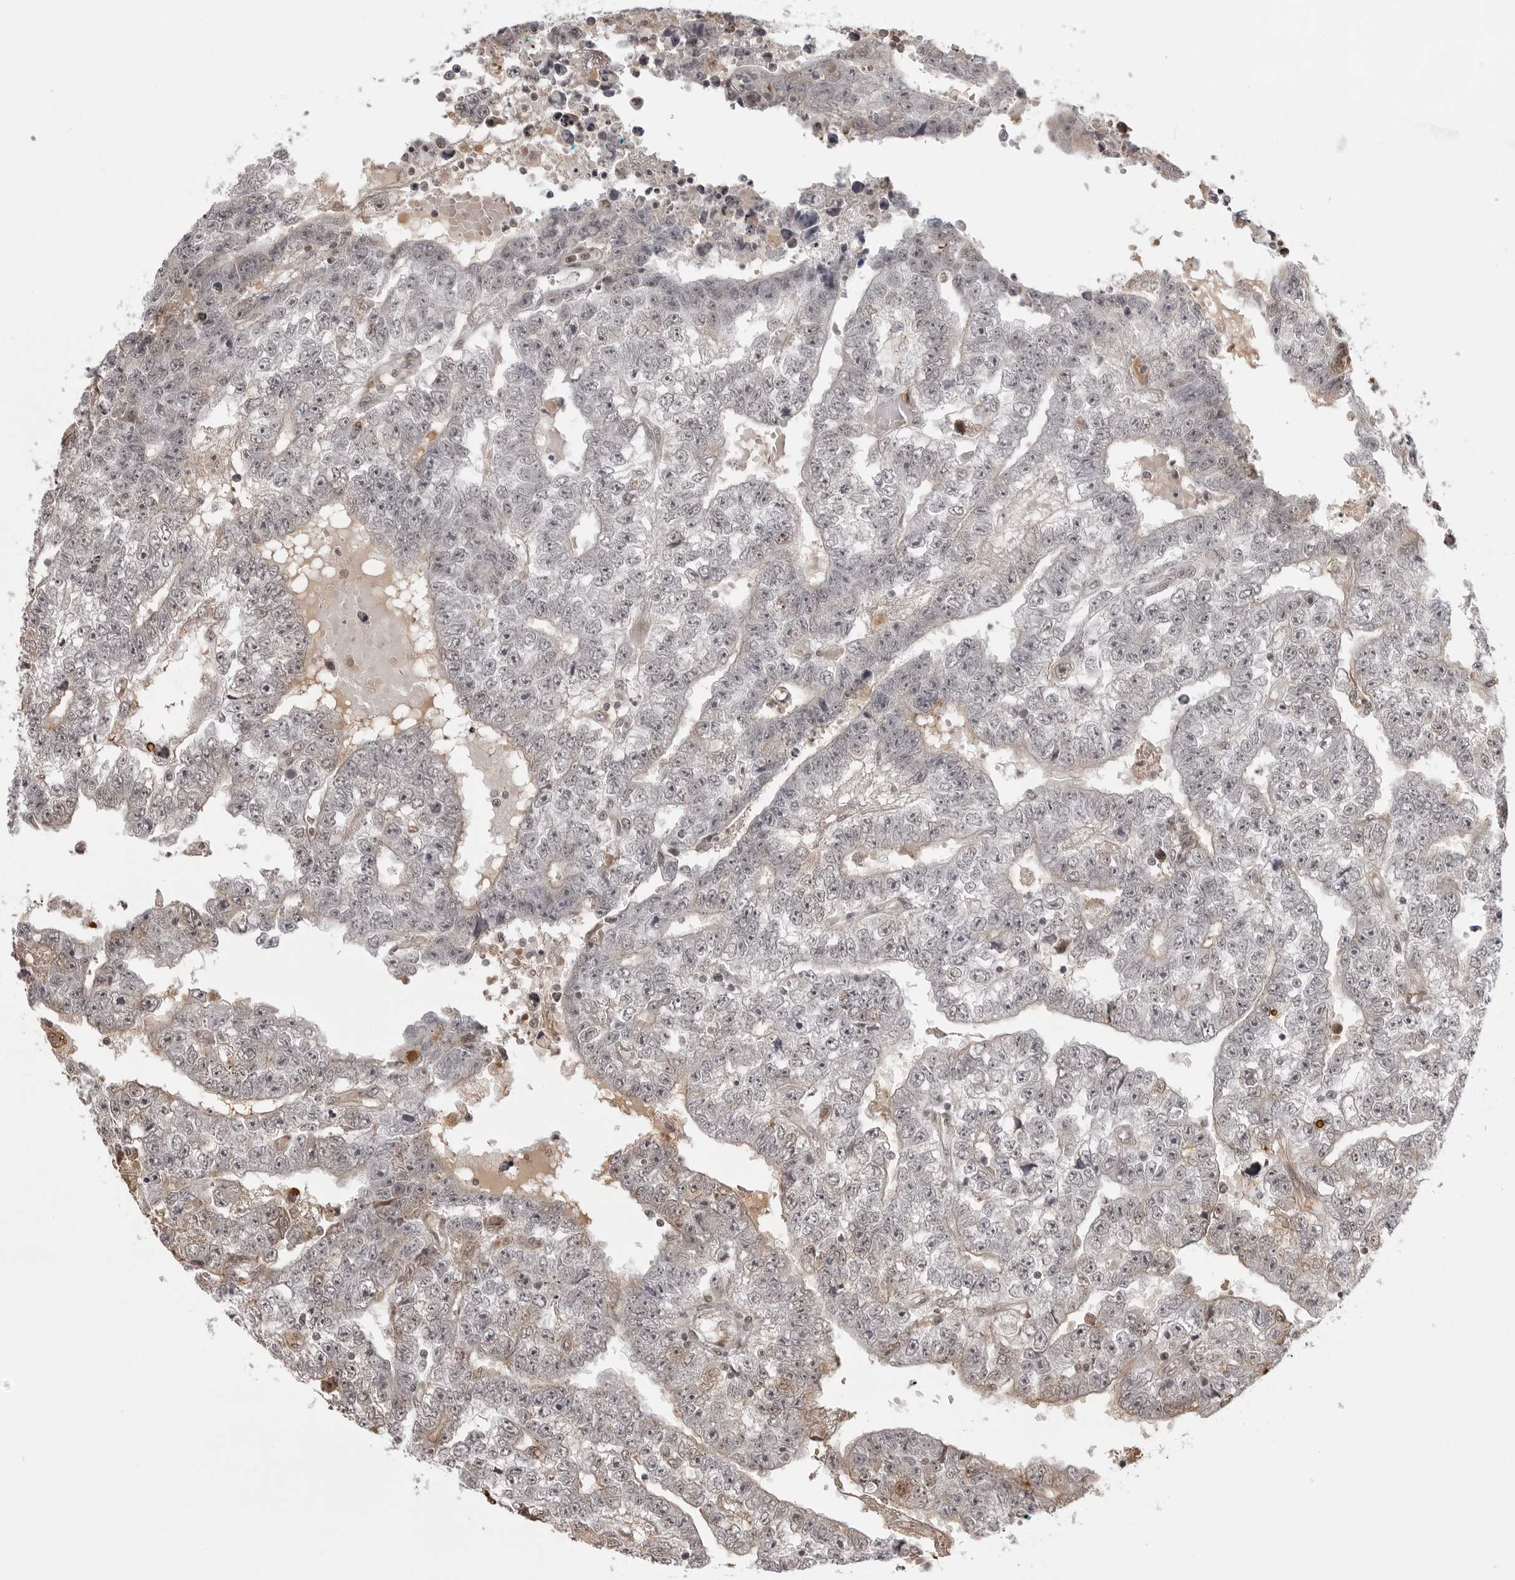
{"staining": {"intensity": "weak", "quantity": "<25%", "location": "cytoplasmic/membranous,nuclear"}, "tissue": "testis cancer", "cell_type": "Tumor cells", "image_type": "cancer", "snomed": [{"axis": "morphology", "description": "Carcinoma, Embryonal, NOS"}, {"axis": "topography", "description": "Testis"}], "caption": "This image is of embryonal carcinoma (testis) stained with immunohistochemistry to label a protein in brown with the nuclei are counter-stained blue. There is no positivity in tumor cells. Nuclei are stained in blue.", "gene": "PHF3", "patient": {"sex": "male", "age": 25}}